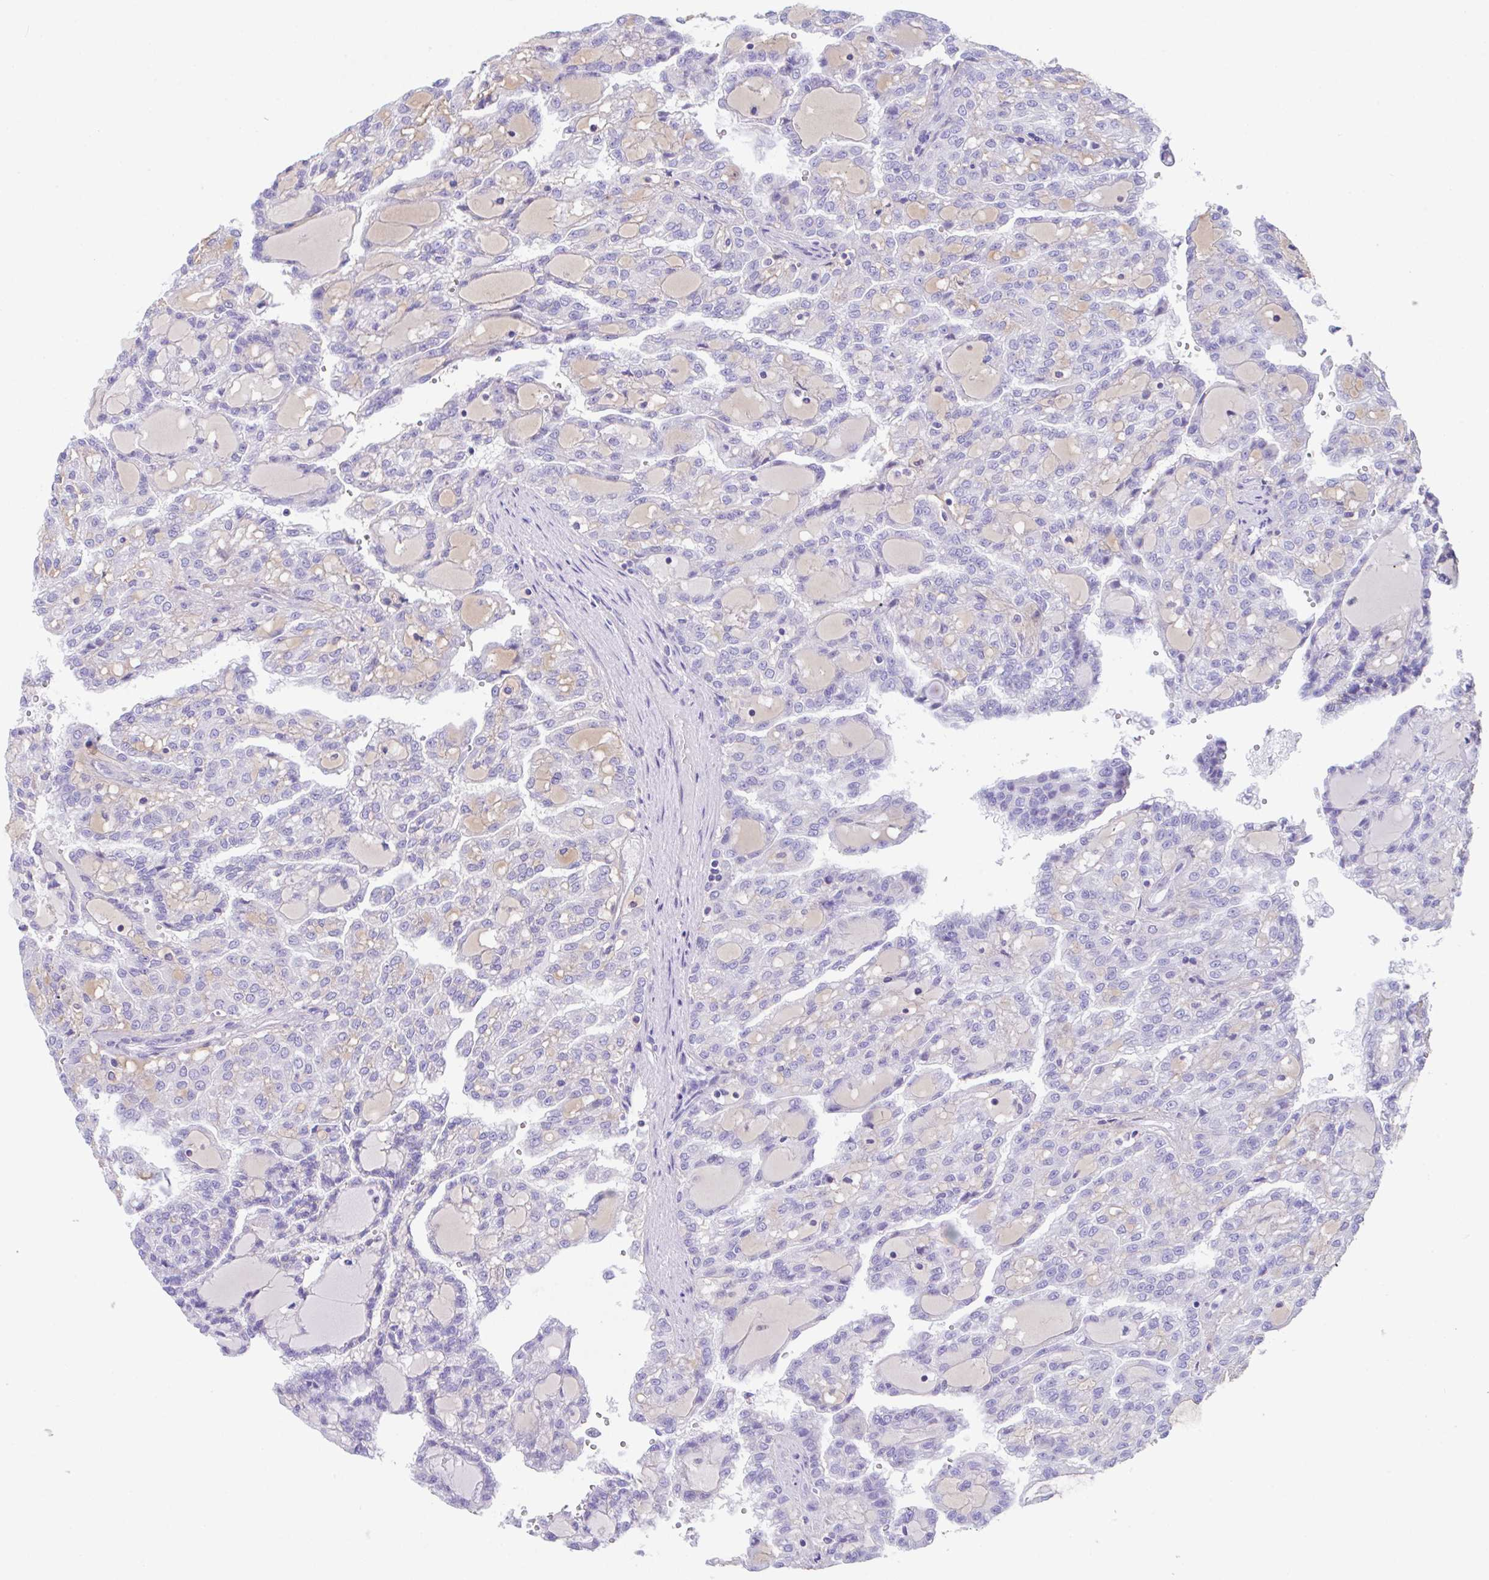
{"staining": {"intensity": "negative", "quantity": "none", "location": "none"}, "tissue": "renal cancer", "cell_type": "Tumor cells", "image_type": "cancer", "snomed": [{"axis": "morphology", "description": "Adenocarcinoma, NOS"}, {"axis": "topography", "description": "Kidney"}], "caption": "Histopathology image shows no significant protein staining in tumor cells of renal cancer (adenocarcinoma).", "gene": "SLC16A6", "patient": {"sex": "male", "age": 63}}